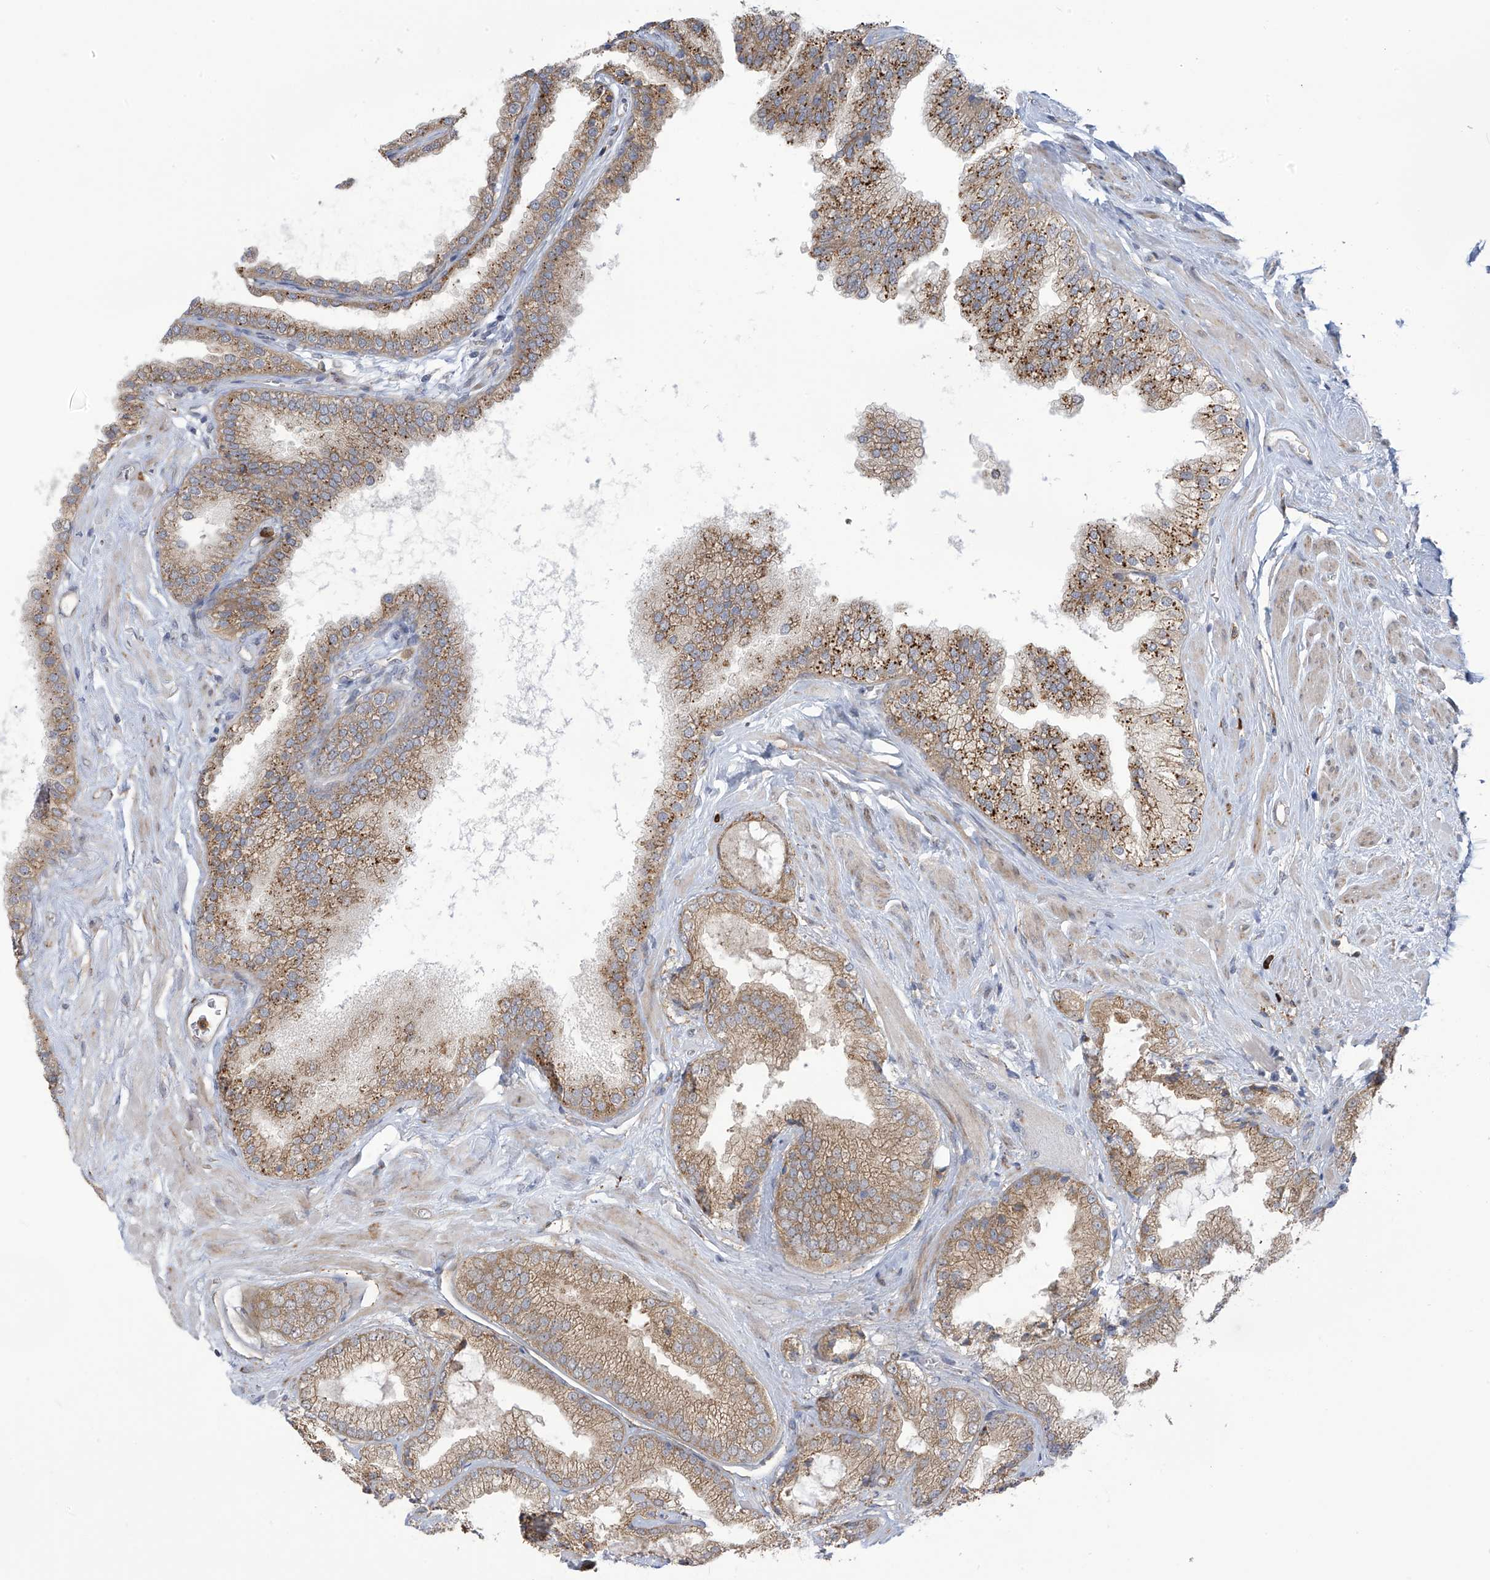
{"staining": {"intensity": "moderate", "quantity": "25%-75%", "location": "cytoplasmic/membranous"}, "tissue": "prostate cancer", "cell_type": "Tumor cells", "image_type": "cancer", "snomed": [{"axis": "morphology", "description": "Adenocarcinoma, High grade"}, {"axis": "topography", "description": "Prostate"}], "caption": "The image demonstrates a brown stain indicating the presence of a protein in the cytoplasmic/membranous of tumor cells in prostate high-grade adenocarcinoma.", "gene": "KIAA1522", "patient": {"sex": "male", "age": 58}}